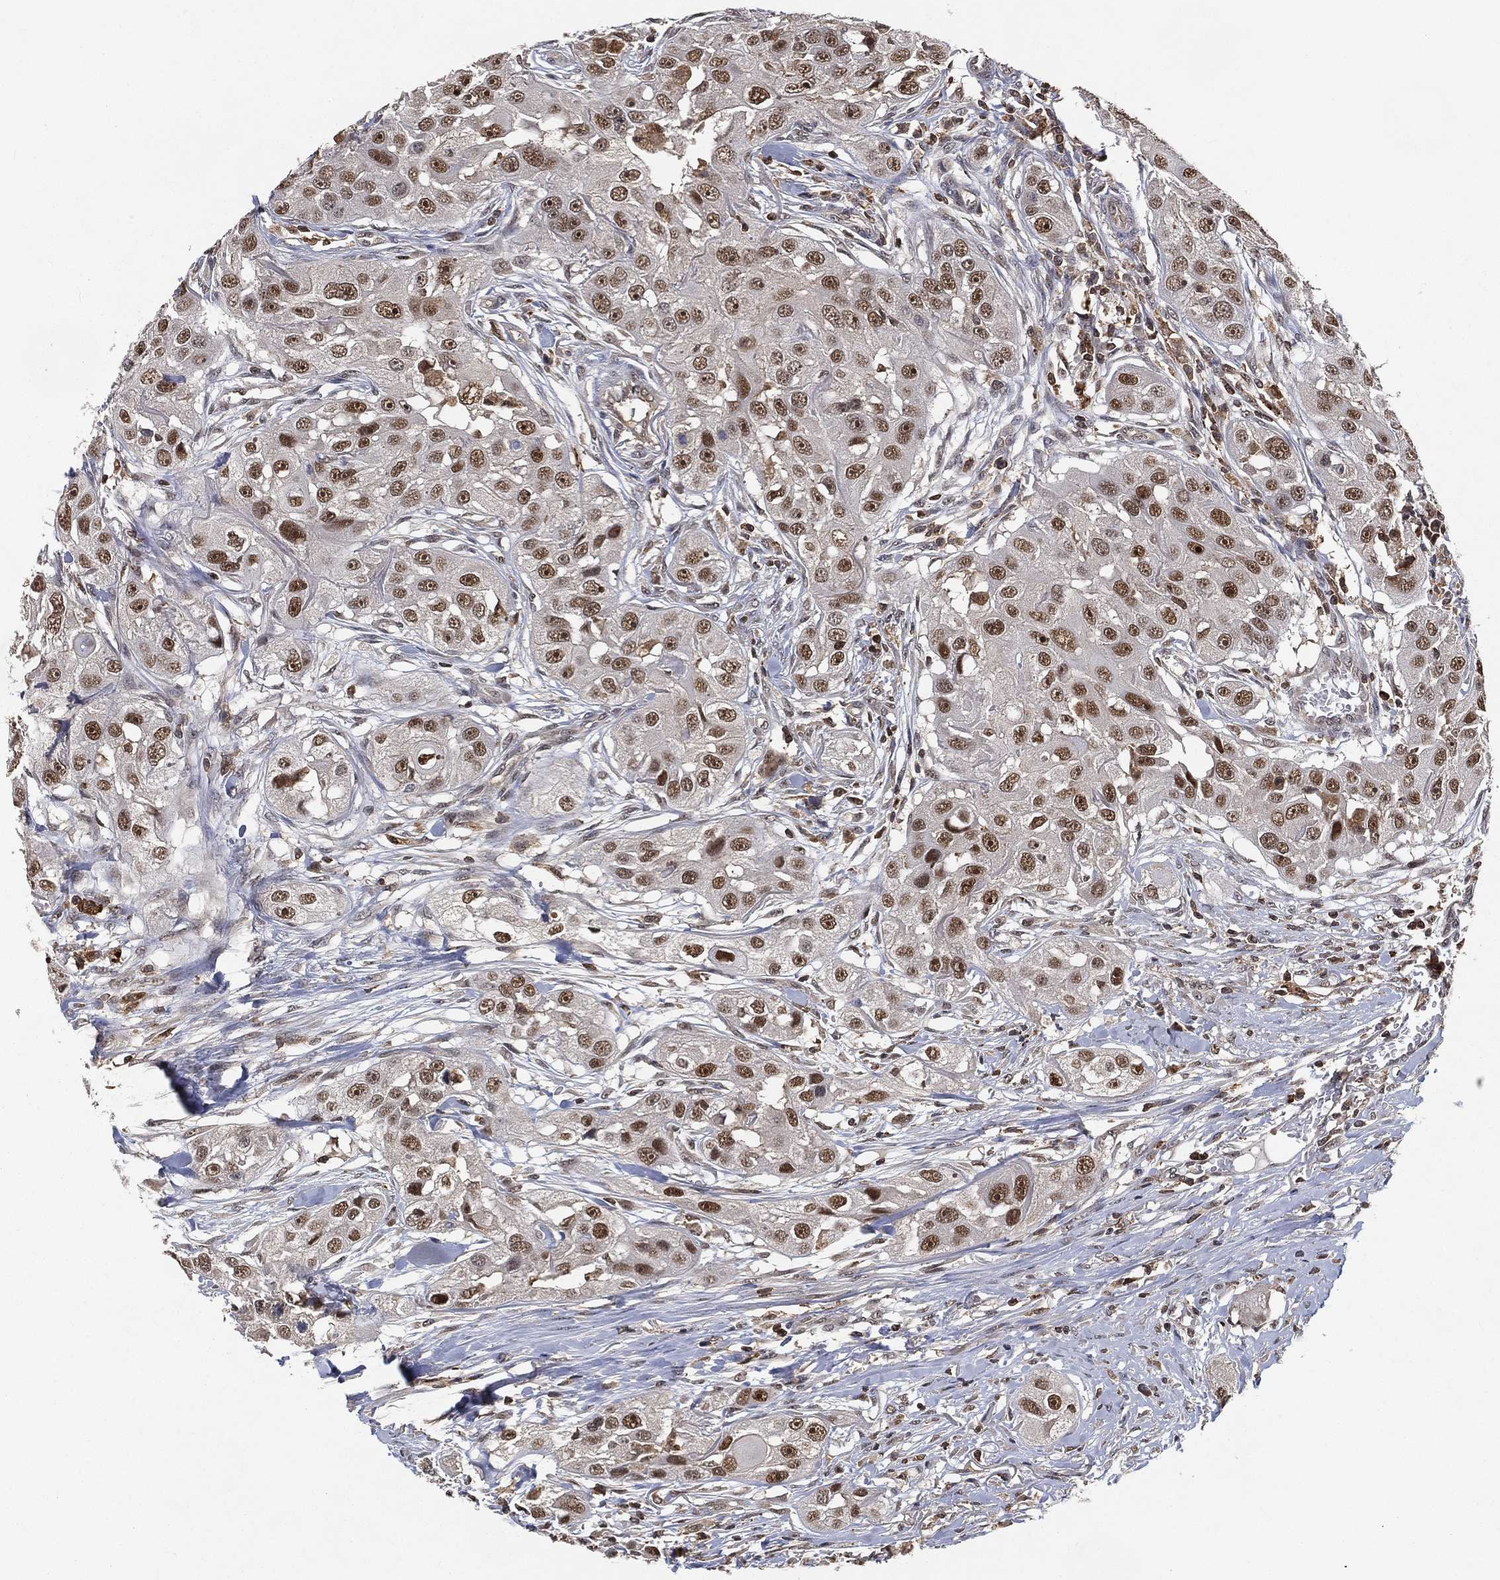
{"staining": {"intensity": "moderate", "quantity": ">75%", "location": "nuclear"}, "tissue": "head and neck cancer", "cell_type": "Tumor cells", "image_type": "cancer", "snomed": [{"axis": "morphology", "description": "Squamous cell carcinoma, NOS"}, {"axis": "topography", "description": "Head-Neck"}], "caption": "Protein staining exhibits moderate nuclear staining in approximately >75% of tumor cells in head and neck cancer (squamous cell carcinoma).", "gene": "WDR26", "patient": {"sex": "male", "age": 51}}